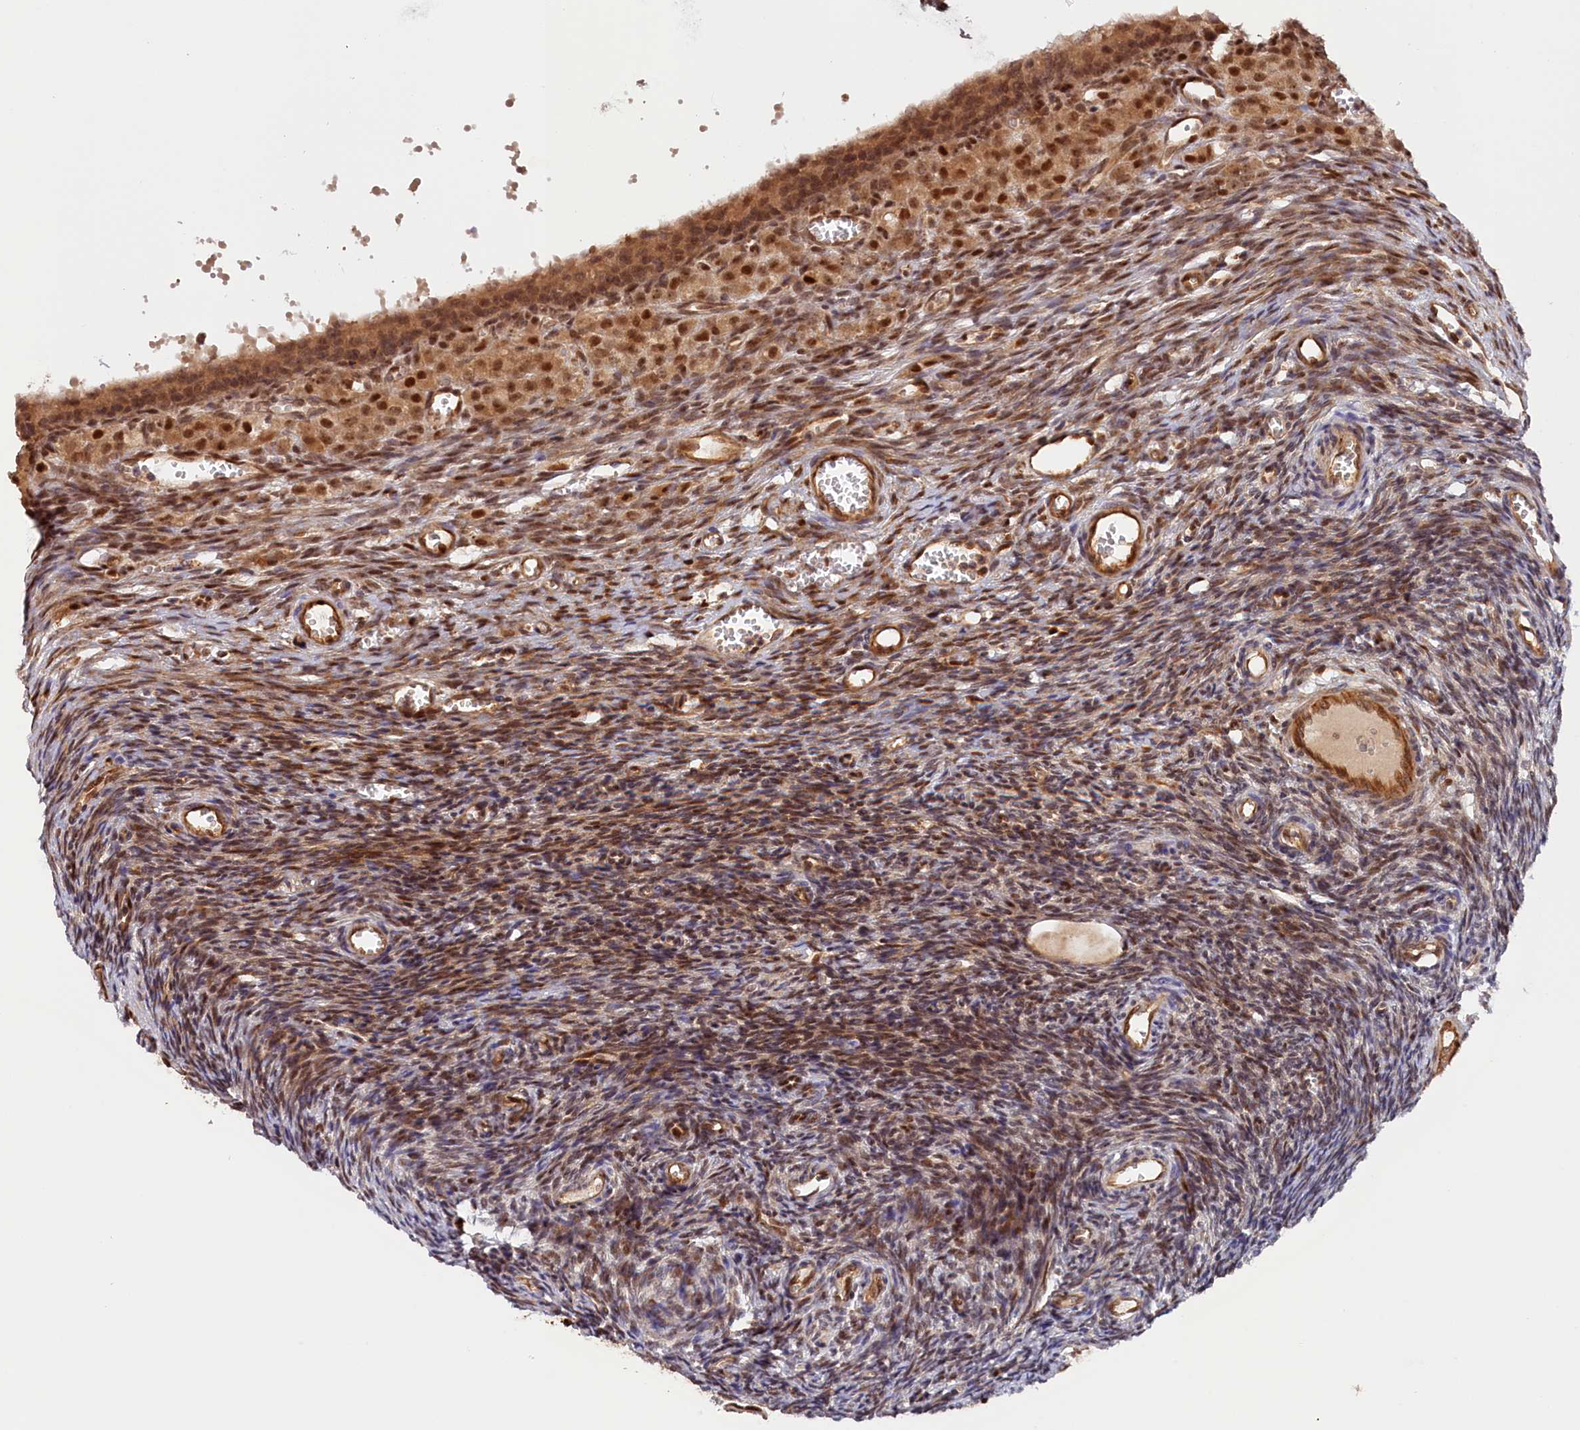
{"staining": {"intensity": "moderate", "quantity": ">75%", "location": "cytoplasmic/membranous,nuclear"}, "tissue": "ovary", "cell_type": "Ovarian stroma cells", "image_type": "normal", "snomed": [{"axis": "morphology", "description": "Normal tissue, NOS"}, {"axis": "topography", "description": "Ovary"}], "caption": "Normal ovary demonstrates moderate cytoplasmic/membranous,nuclear expression in about >75% of ovarian stroma cells The staining was performed using DAB (3,3'-diaminobenzidine), with brown indicating positive protein expression. Nuclei are stained blue with hematoxylin..", "gene": "ANKRD24", "patient": {"sex": "female", "age": 39}}